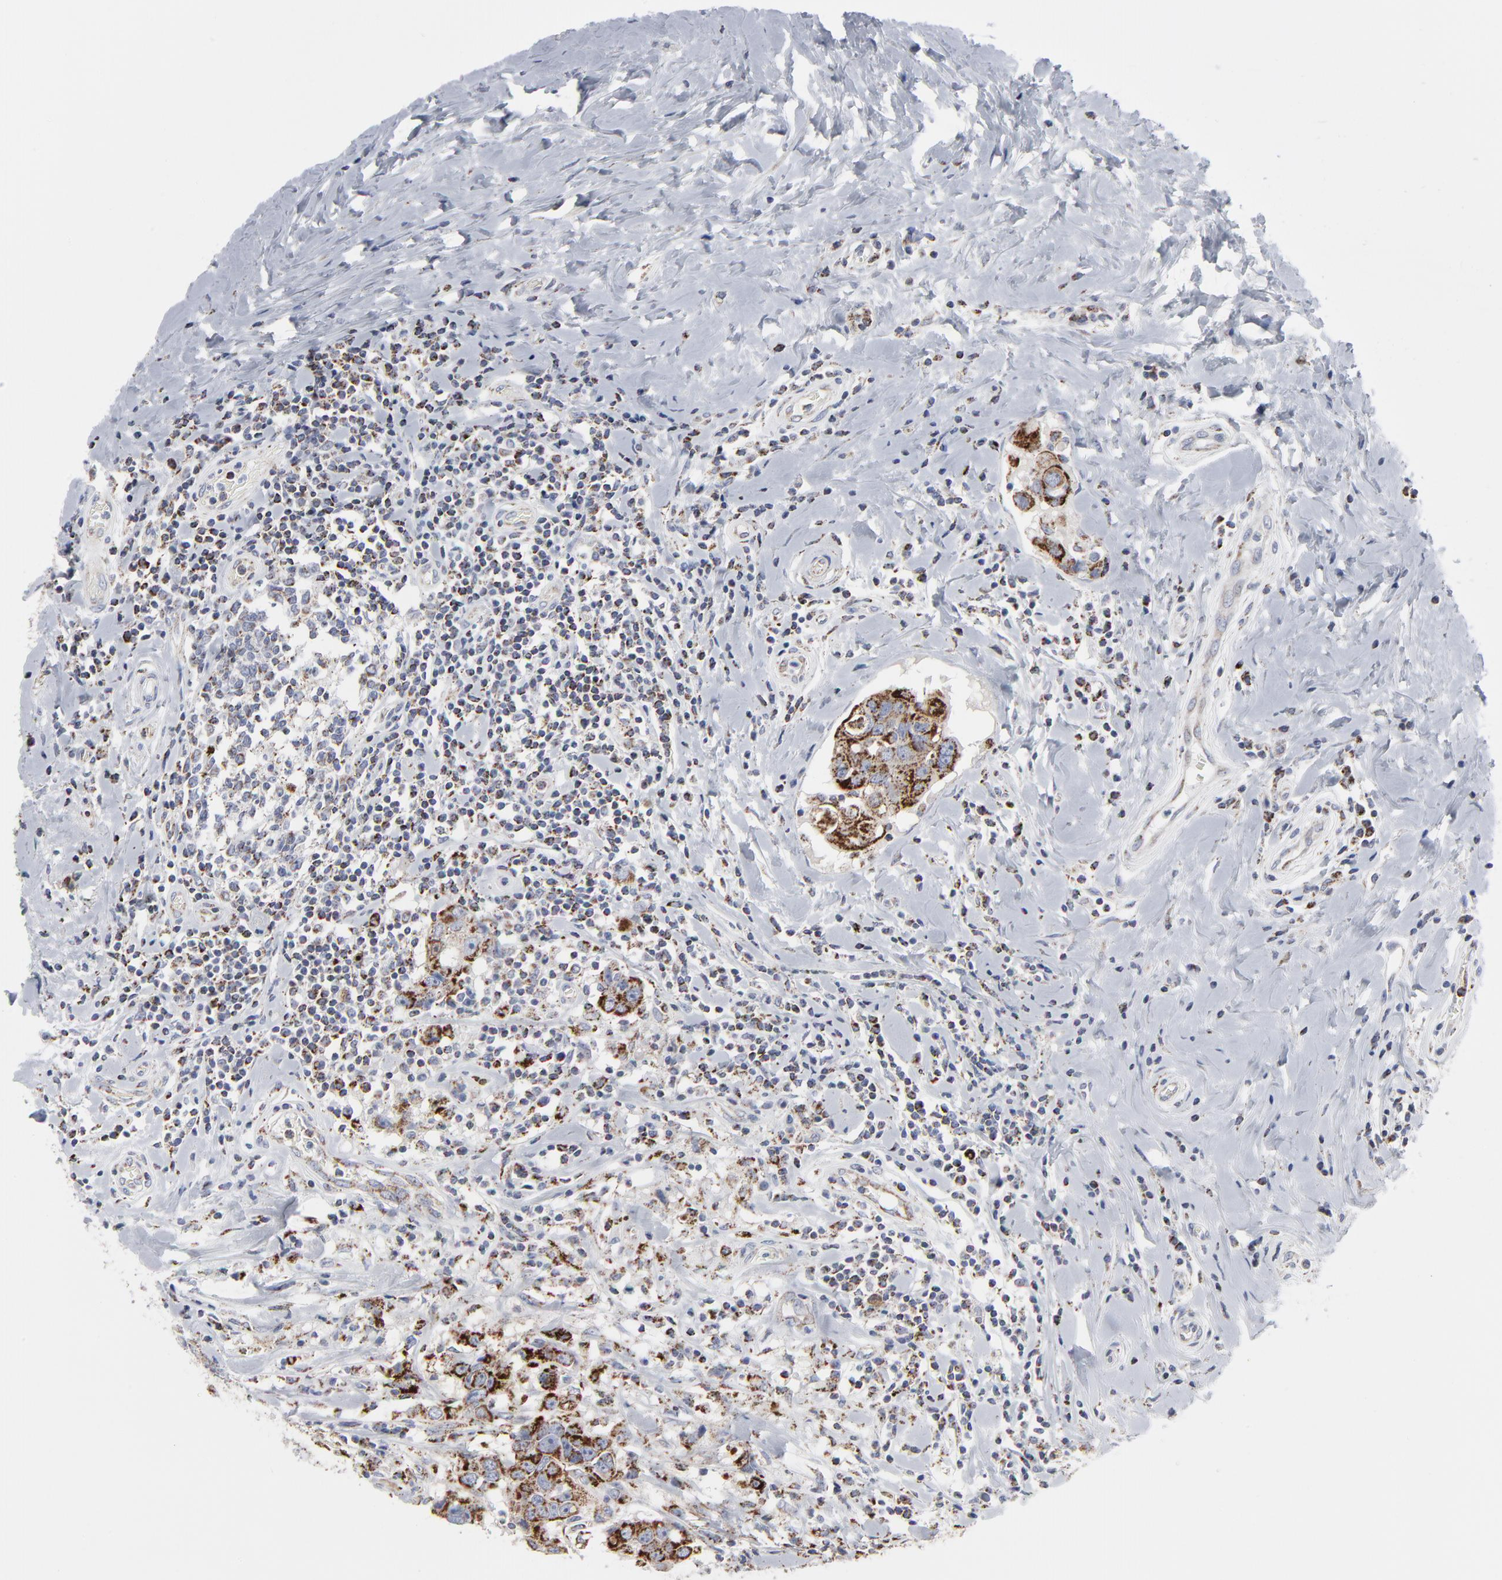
{"staining": {"intensity": "strong", "quantity": "25%-75%", "location": "cytoplasmic/membranous"}, "tissue": "breast cancer", "cell_type": "Tumor cells", "image_type": "cancer", "snomed": [{"axis": "morphology", "description": "Duct carcinoma"}, {"axis": "topography", "description": "Breast"}], "caption": "Protein staining exhibits strong cytoplasmic/membranous staining in approximately 25%-75% of tumor cells in intraductal carcinoma (breast).", "gene": "TXNRD2", "patient": {"sex": "female", "age": 27}}